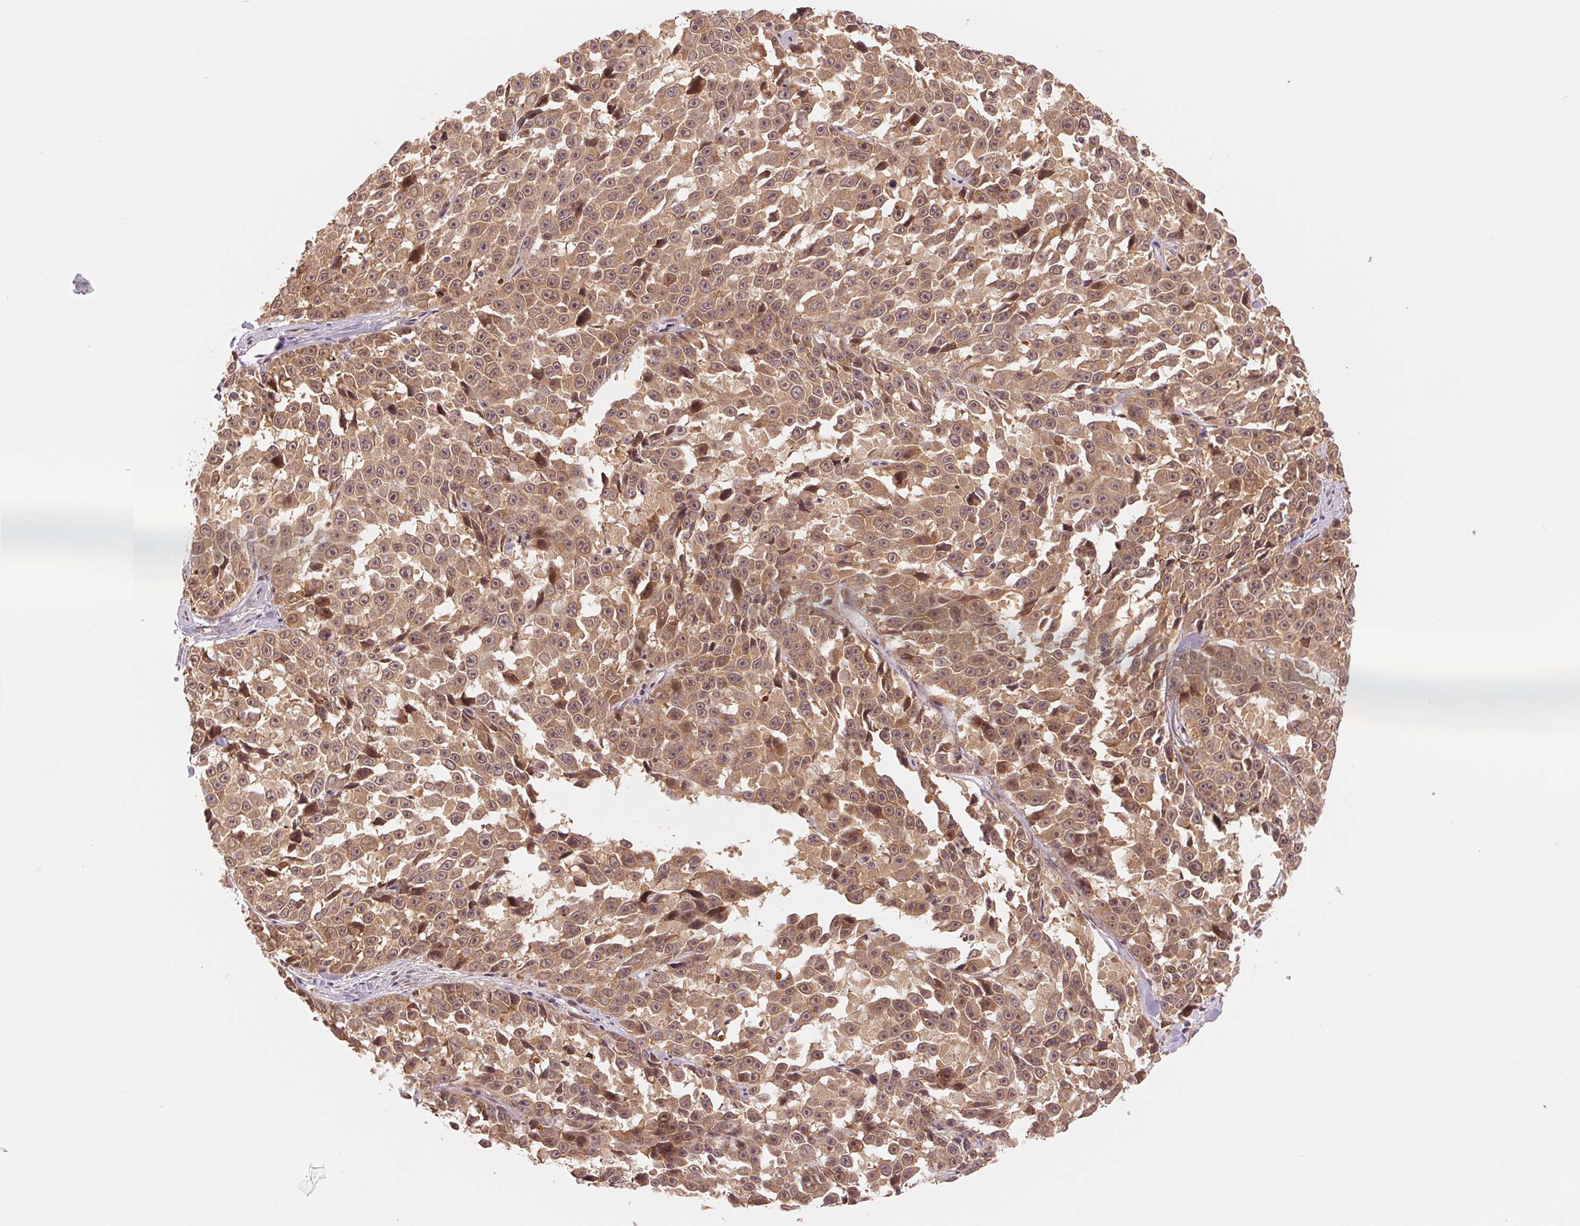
{"staining": {"intensity": "moderate", "quantity": ">75%", "location": "cytoplasmic/membranous,nuclear"}, "tissue": "melanoma", "cell_type": "Tumor cells", "image_type": "cancer", "snomed": [{"axis": "morphology", "description": "Malignant melanoma, NOS"}, {"axis": "topography", "description": "Skin"}], "caption": "Brown immunohistochemical staining in melanoma exhibits moderate cytoplasmic/membranous and nuclear expression in about >75% of tumor cells. Using DAB (brown) and hematoxylin (blue) stains, captured at high magnification using brightfield microscopy.", "gene": "ERI3", "patient": {"sex": "female", "age": 66}}